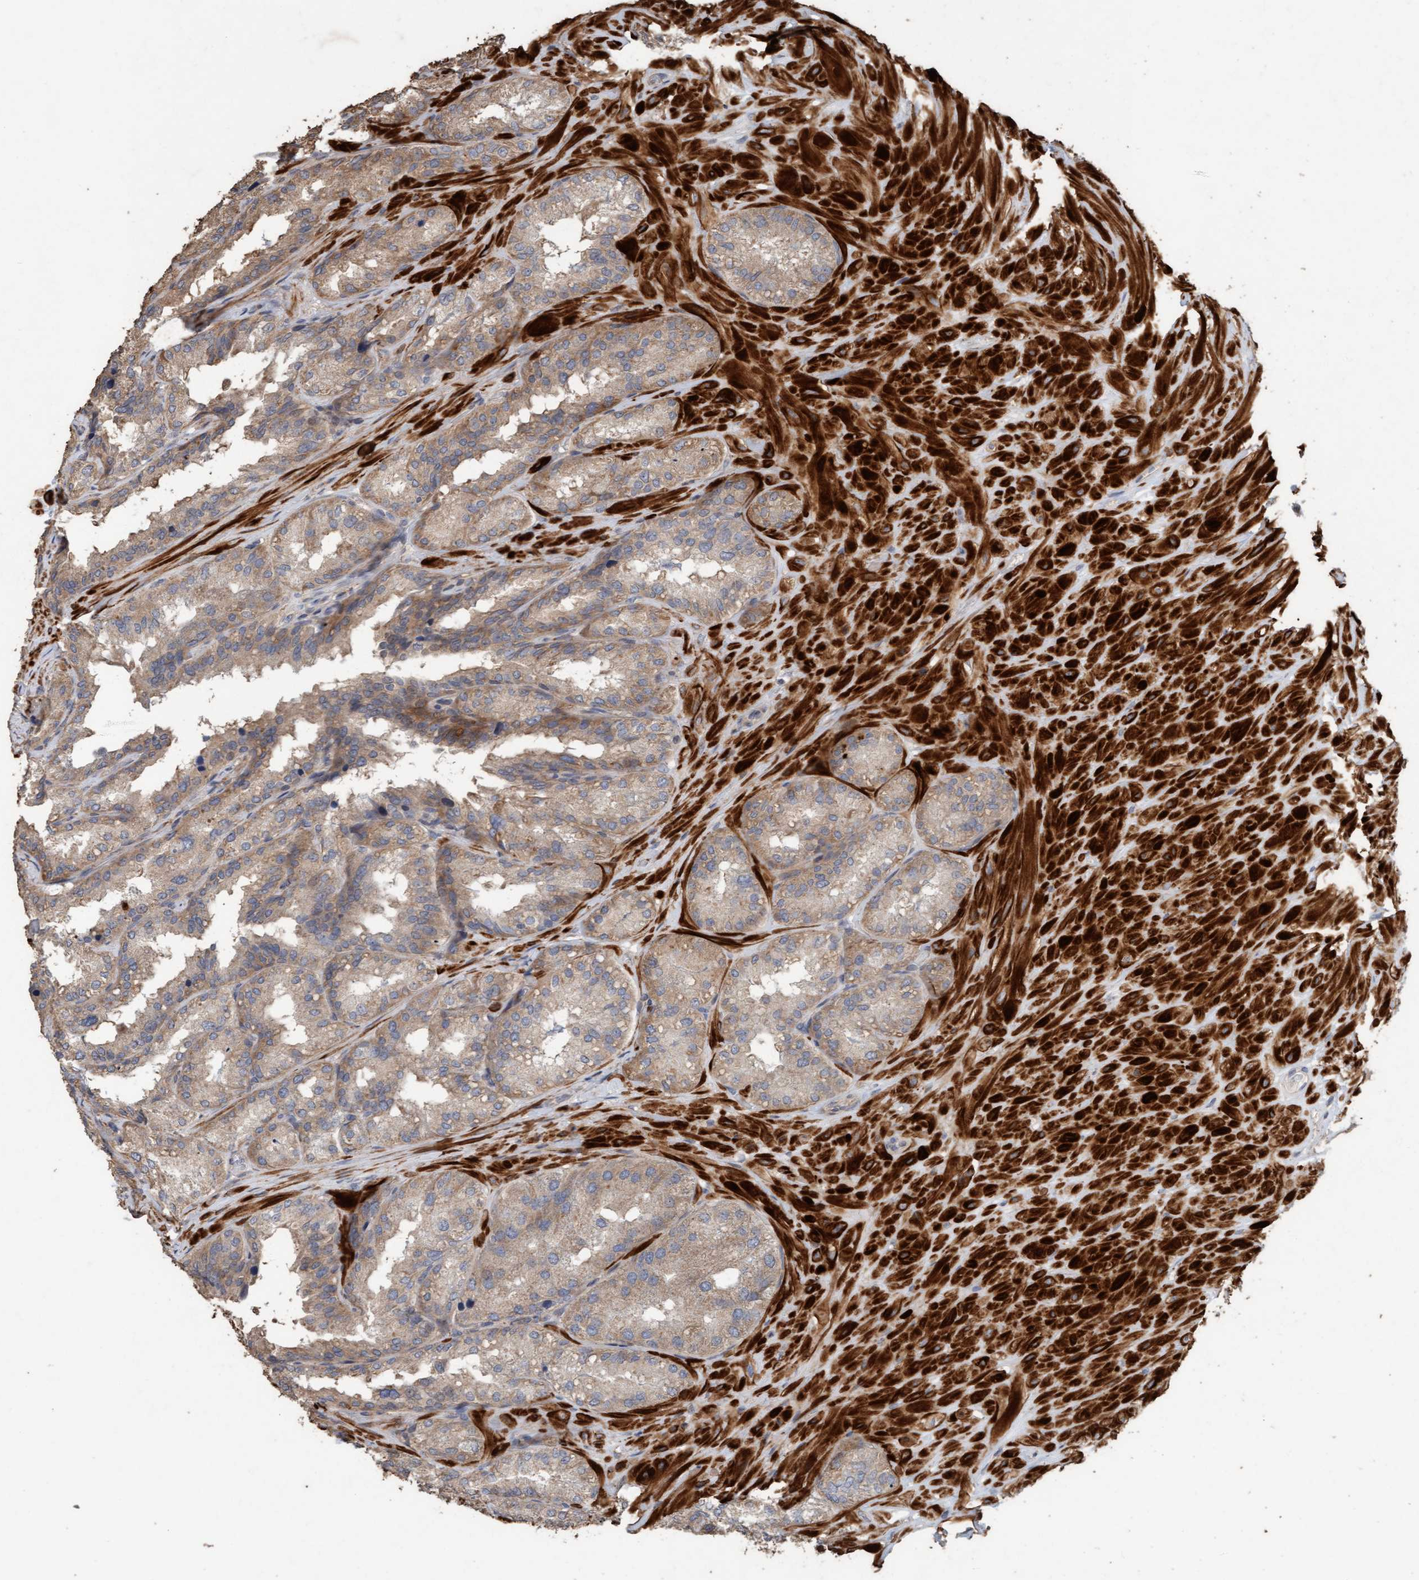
{"staining": {"intensity": "weak", "quantity": ">75%", "location": "cytoplasmic/membranous"}, "tissue": "seminal vesicle", "cell_type": "Glandular cells", "image_type": "normal", "snomed": [{"axis": "morphology", "description": "Normal tissue, NOS"}, {"axis": "topography", "description": "Prostate"}, {"axis": "topography", "description": "Seminal veicle"}], "caption": "Human seminal vesicle stained with a brown dye displays weak cytoplasmic/membranous positive staining in approximately >75% of glandular cells.", "gene": "LONRF1", "patient": {"sex": "male", "age": 51}}